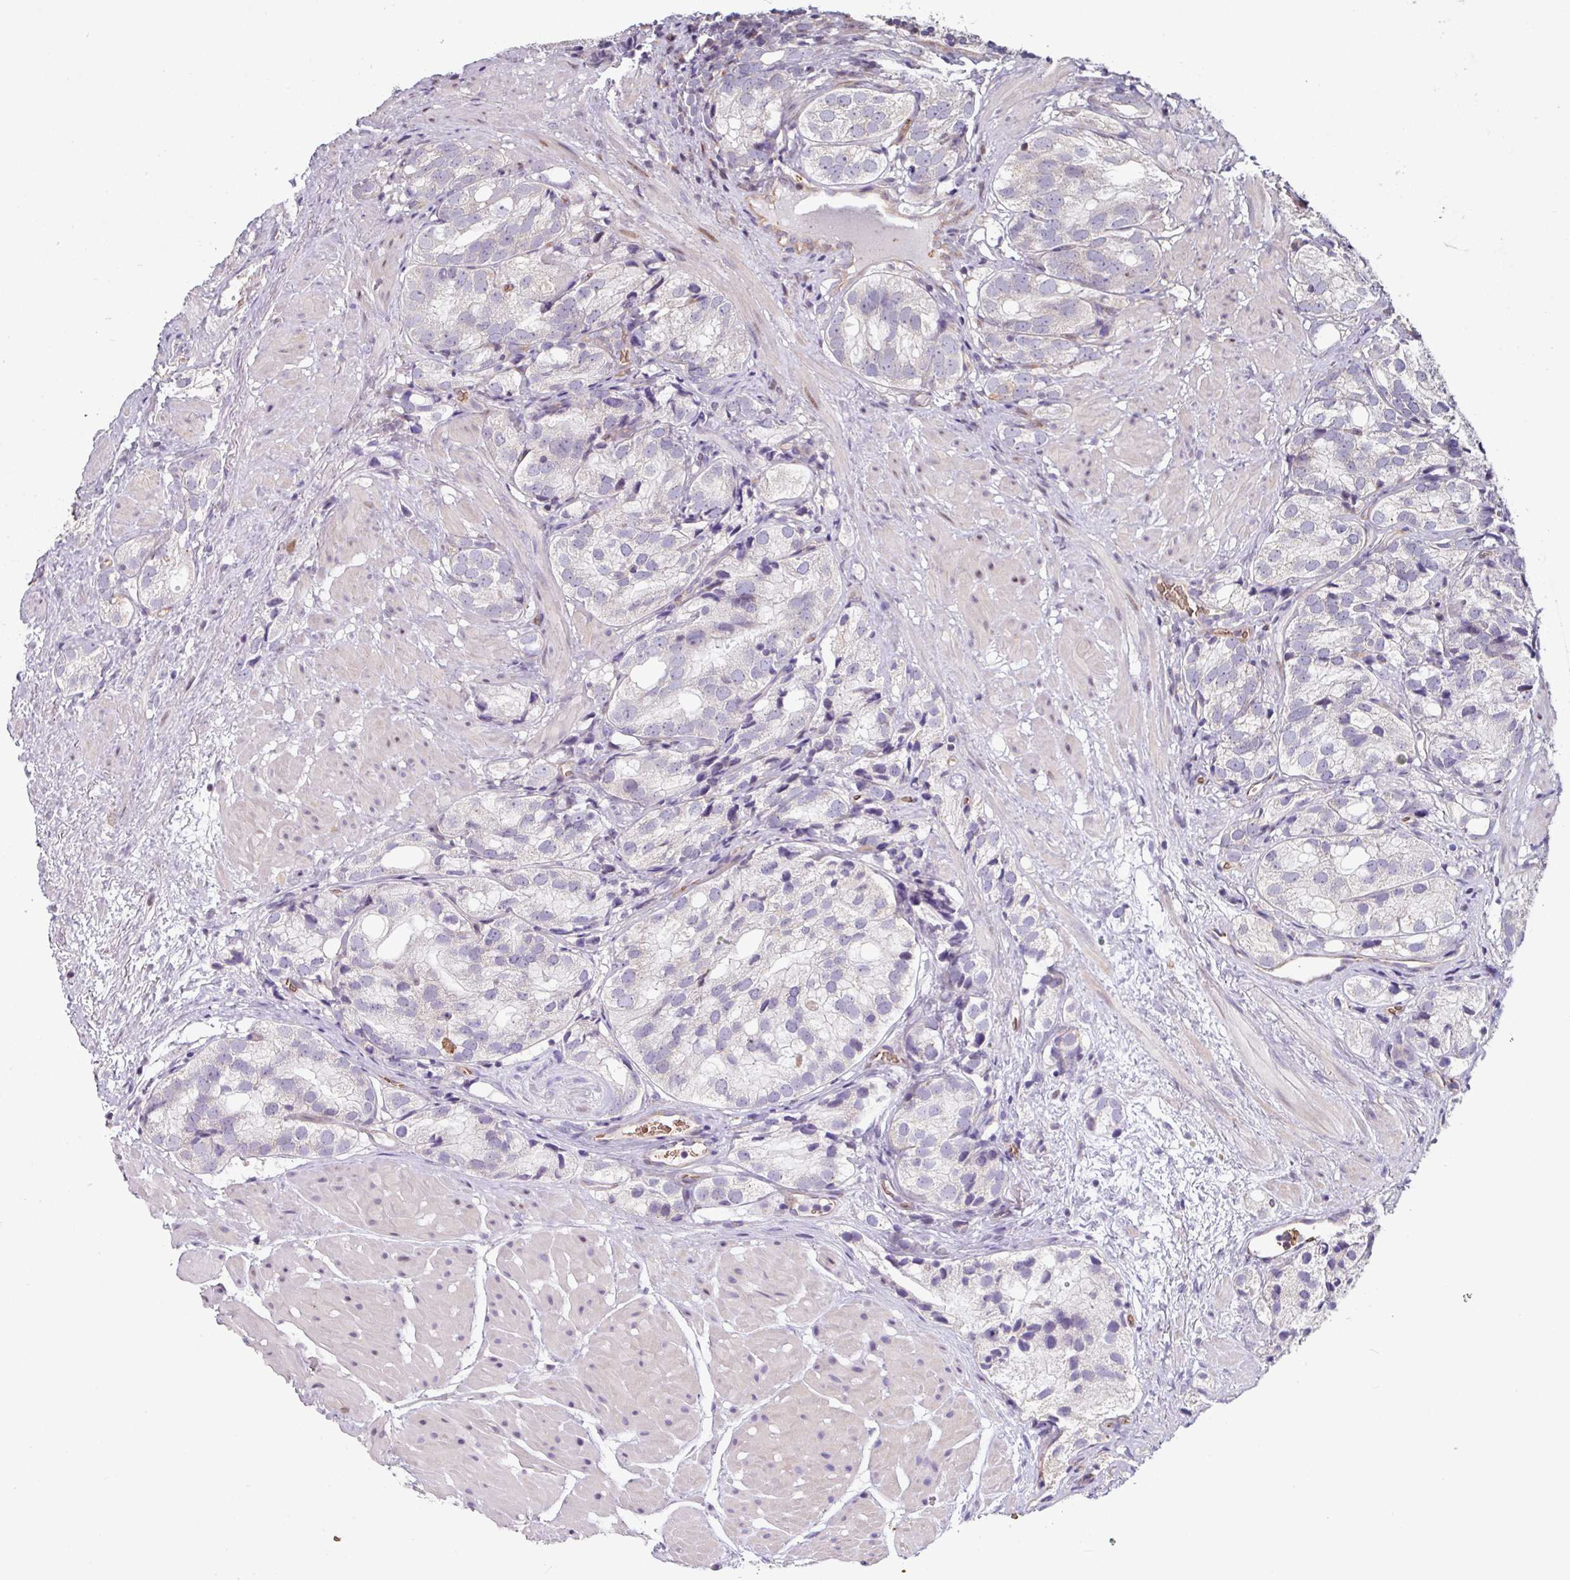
{"staining": {"intensity": "negative", "quantity": "none", "location": "none"}, "tissue": "prostate cancer", "cell_type": "Tumor cells", "image_type": "cancer", "snomed": [{"axis": "morphology", "description": "Adenocarcinoma, High grade"}, {"axis": "topography", "description": "Prostate"}], "caption": "This micrograph is of prostate cancer stained with immunohistochemistry to label a protein in brown with the nuclei are counter-stained blue. There is no positivity in tumor cells. (DAB IHC with hematoxylin counter stain).", "gene": "ANO9", "patient": {"sex": "male", "age": 82}}